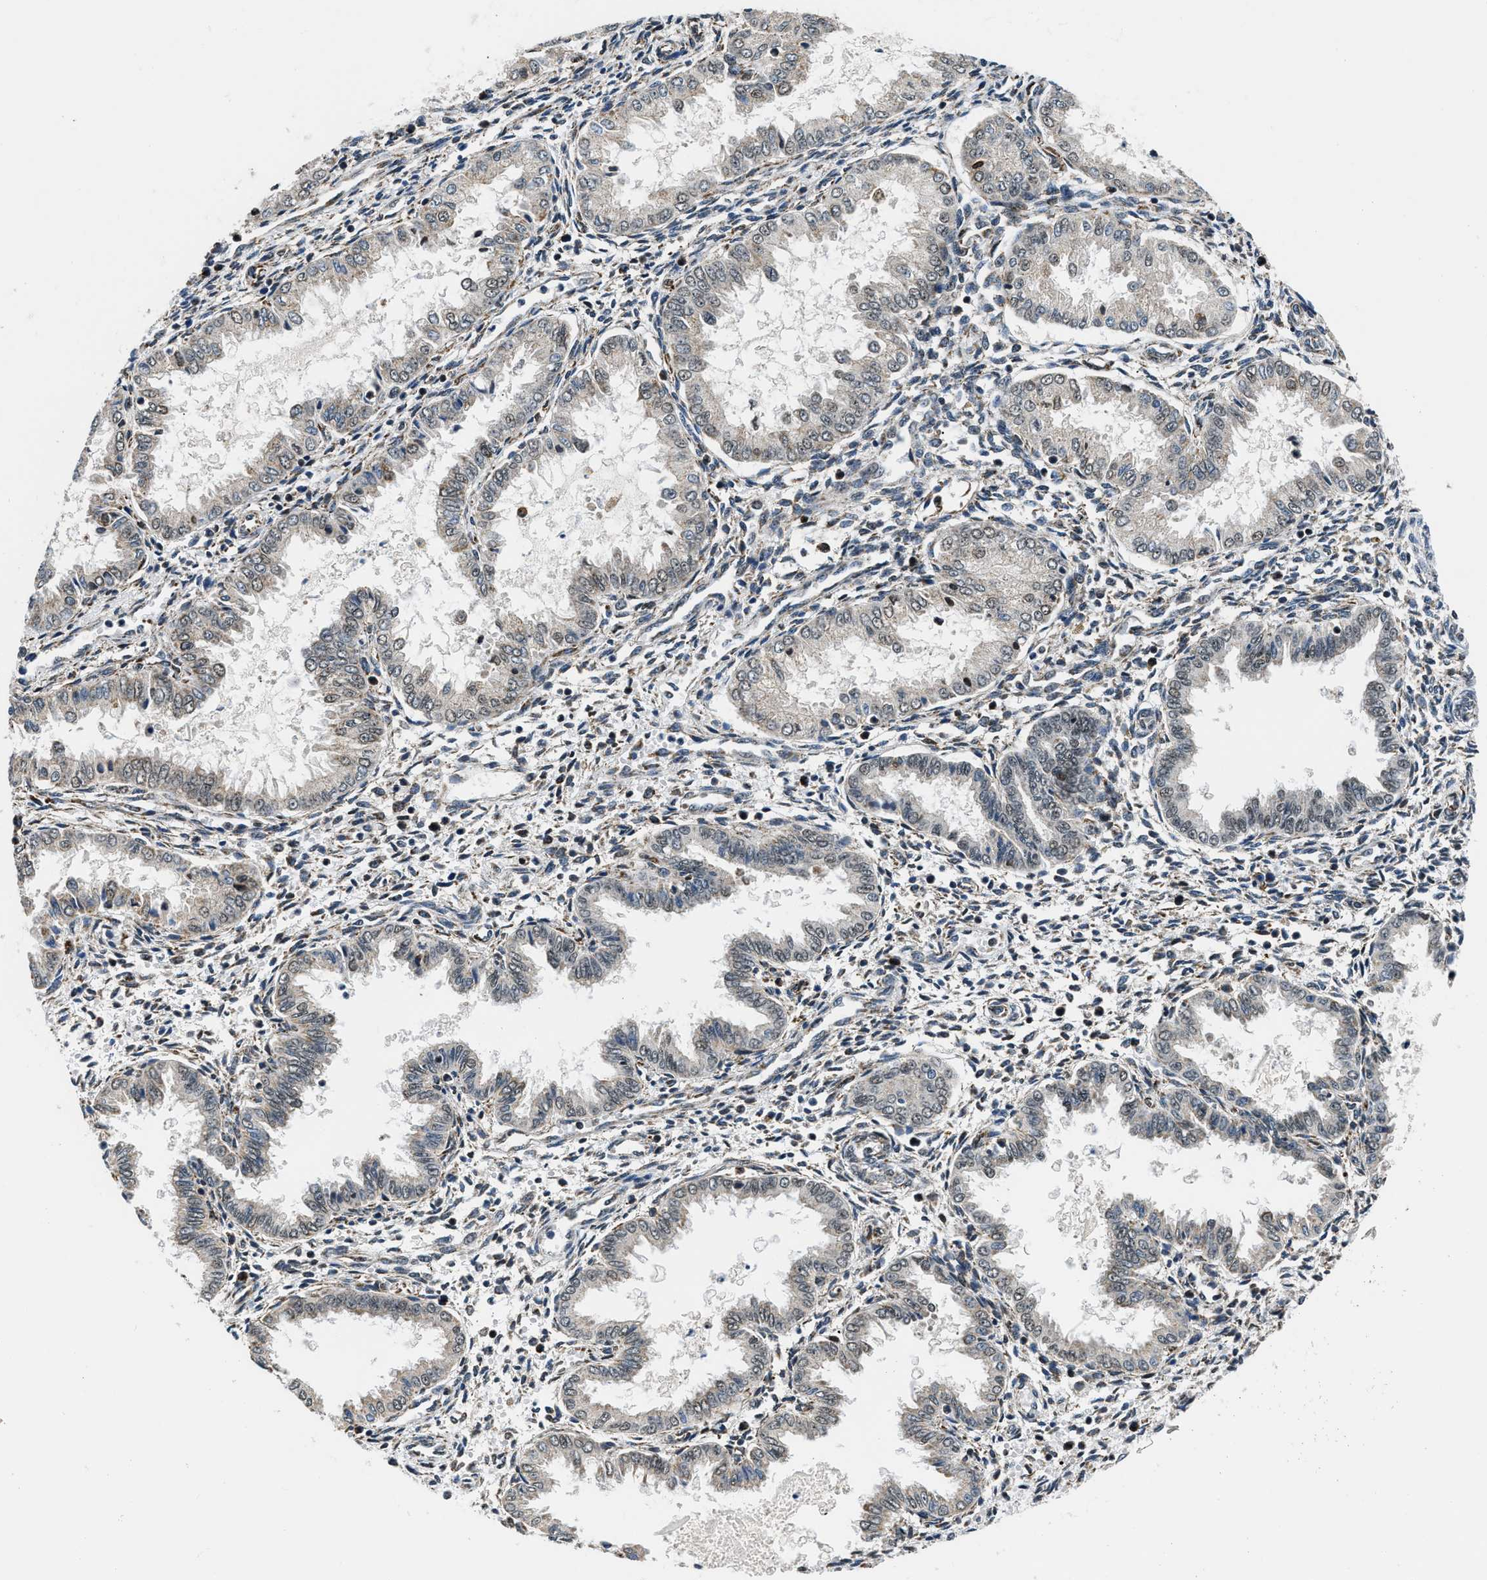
{"staining": {"intensity": "negative", "quantity": "none", "location": "none"}, "tissue": "endometrium", "cell_type": "Cells in endometrial stroma", "image_type": "normal", "snomed": [{"axis": "morphology", "description": "Normal tissue, NOS"}, {"axis": "topography", "description": "Endometrium"}], "caption": "Endometrium was stained to show a protein in brown. There is no significant staining in cells in endometrial stroma.", "gene": "KDM3B", "patient": {"sex": "female", "age": 33}}